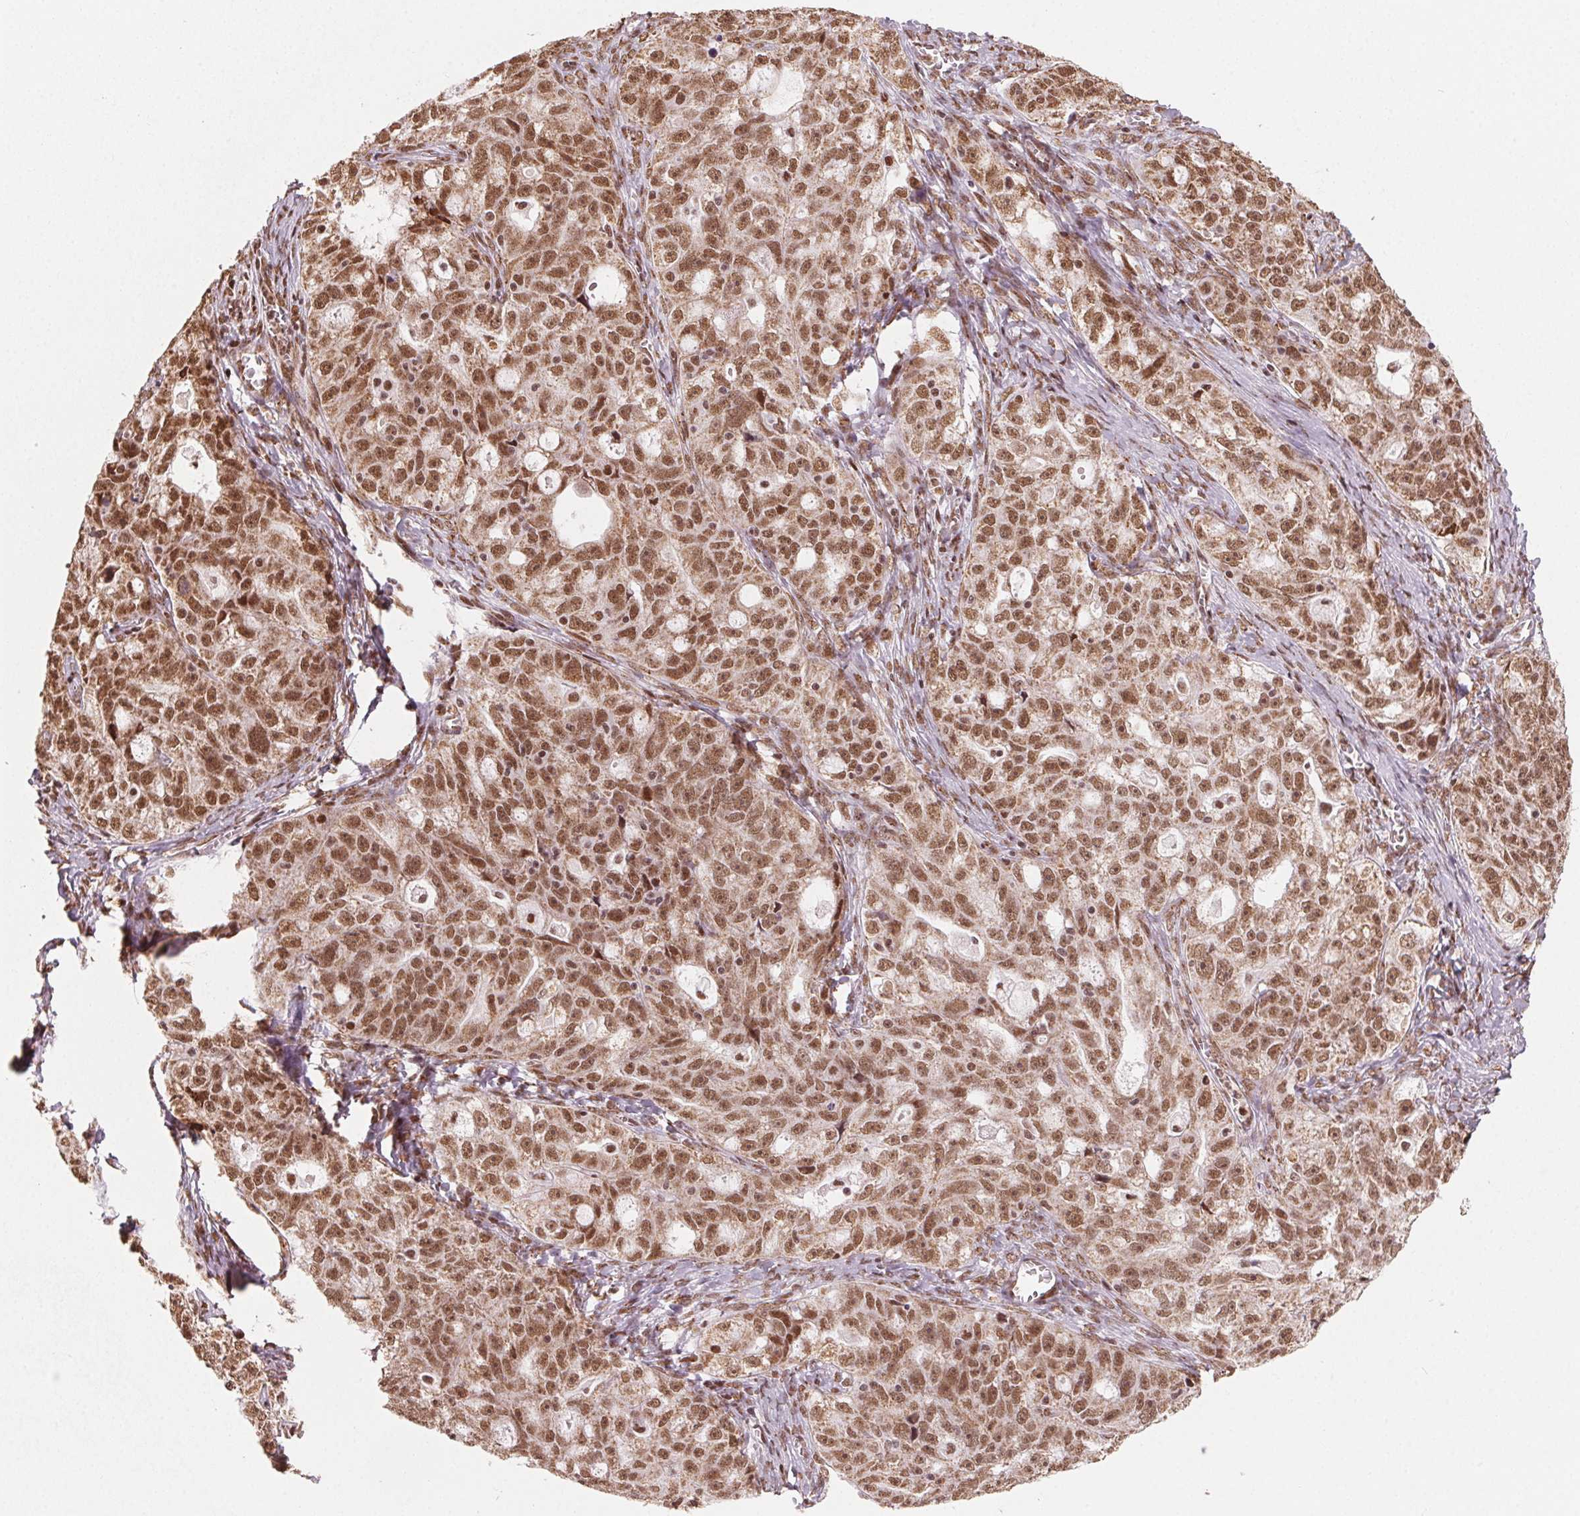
{"staining": {"intensity": "moderate", "quantity": ">75%", "location": "cytoplasmic/membranous,nuclear"}, "tissue": "ovarian cancer", "cell_type": "Tumor cells", "image_type": "cancer", "snomed": [{"axis": "morphology", "description": "Cystadenocarcinoma, serous, NOS"}, {"axis": "topography", "description": "Ovary"}], "caption": "A medium amount of moderate cytoplasmic/membranous and nuclear staining is appreciated in approximately >75% of tumor cells in ovarian serous cystadenocarcinoma tissue.", "gene": "TOPORS", "patient": {"sex": "female", "age": 51}}